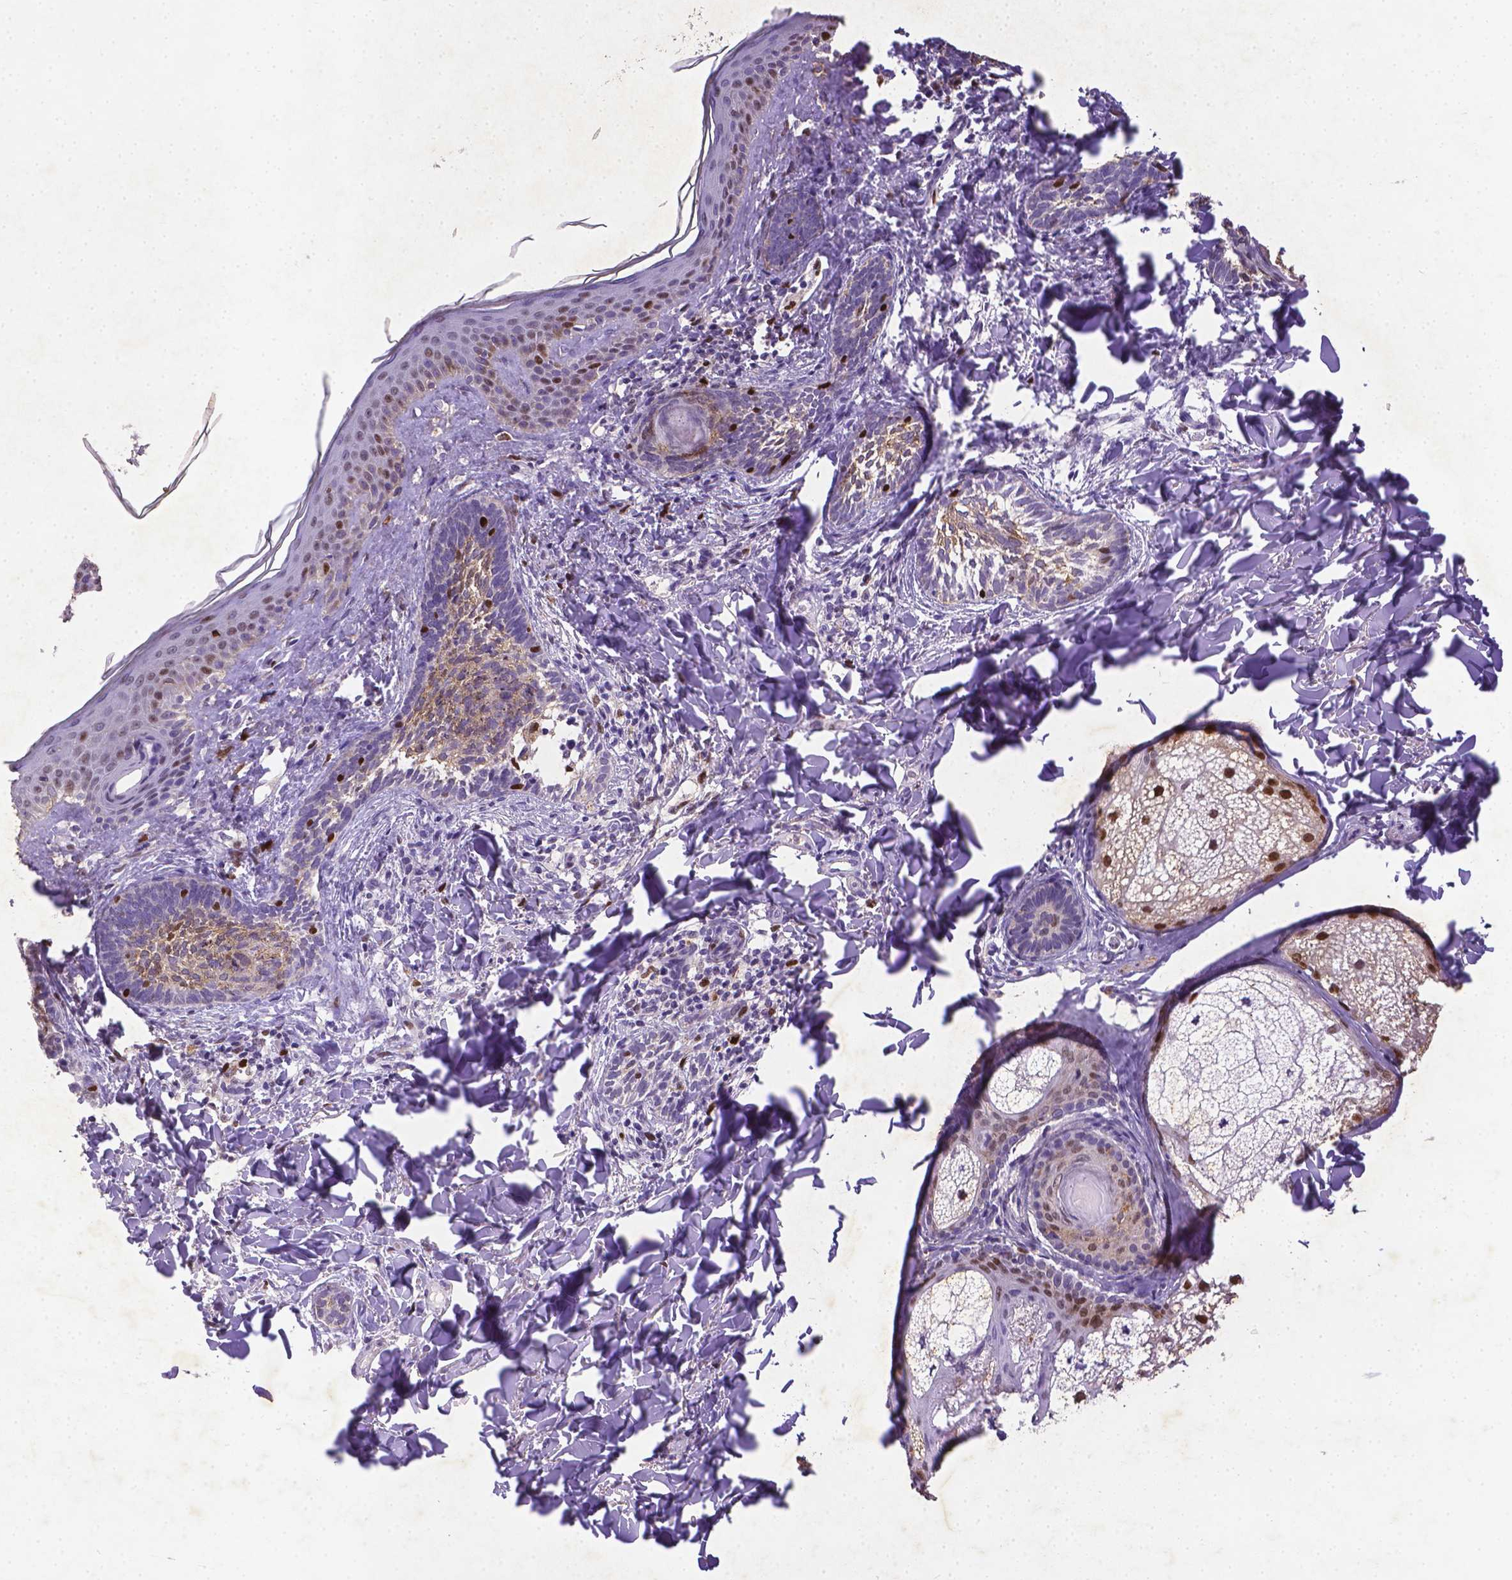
{"staining": {"intensity": "strong", "quantity": "<25%", "location": "nuclear"}, "tissue": "skin cancer", "cell_type": "Tumor cells", "image_type": "cancer", "snomed": [{"axis": "morphology", "description": "Normal tissue, NOS"}, {"axis": "morphology", "description": "Basal cell carcinoma"}, {"axis": "topography", "description": "Skin"}], "caption": "Basal cell carcinoma (skin) stained with immunohistochemistry shows strong nuclear staining in approximately <25% of tumor cells.", "gene": "CDKN1A", "patient": {"sex": "male", "age": 46}}